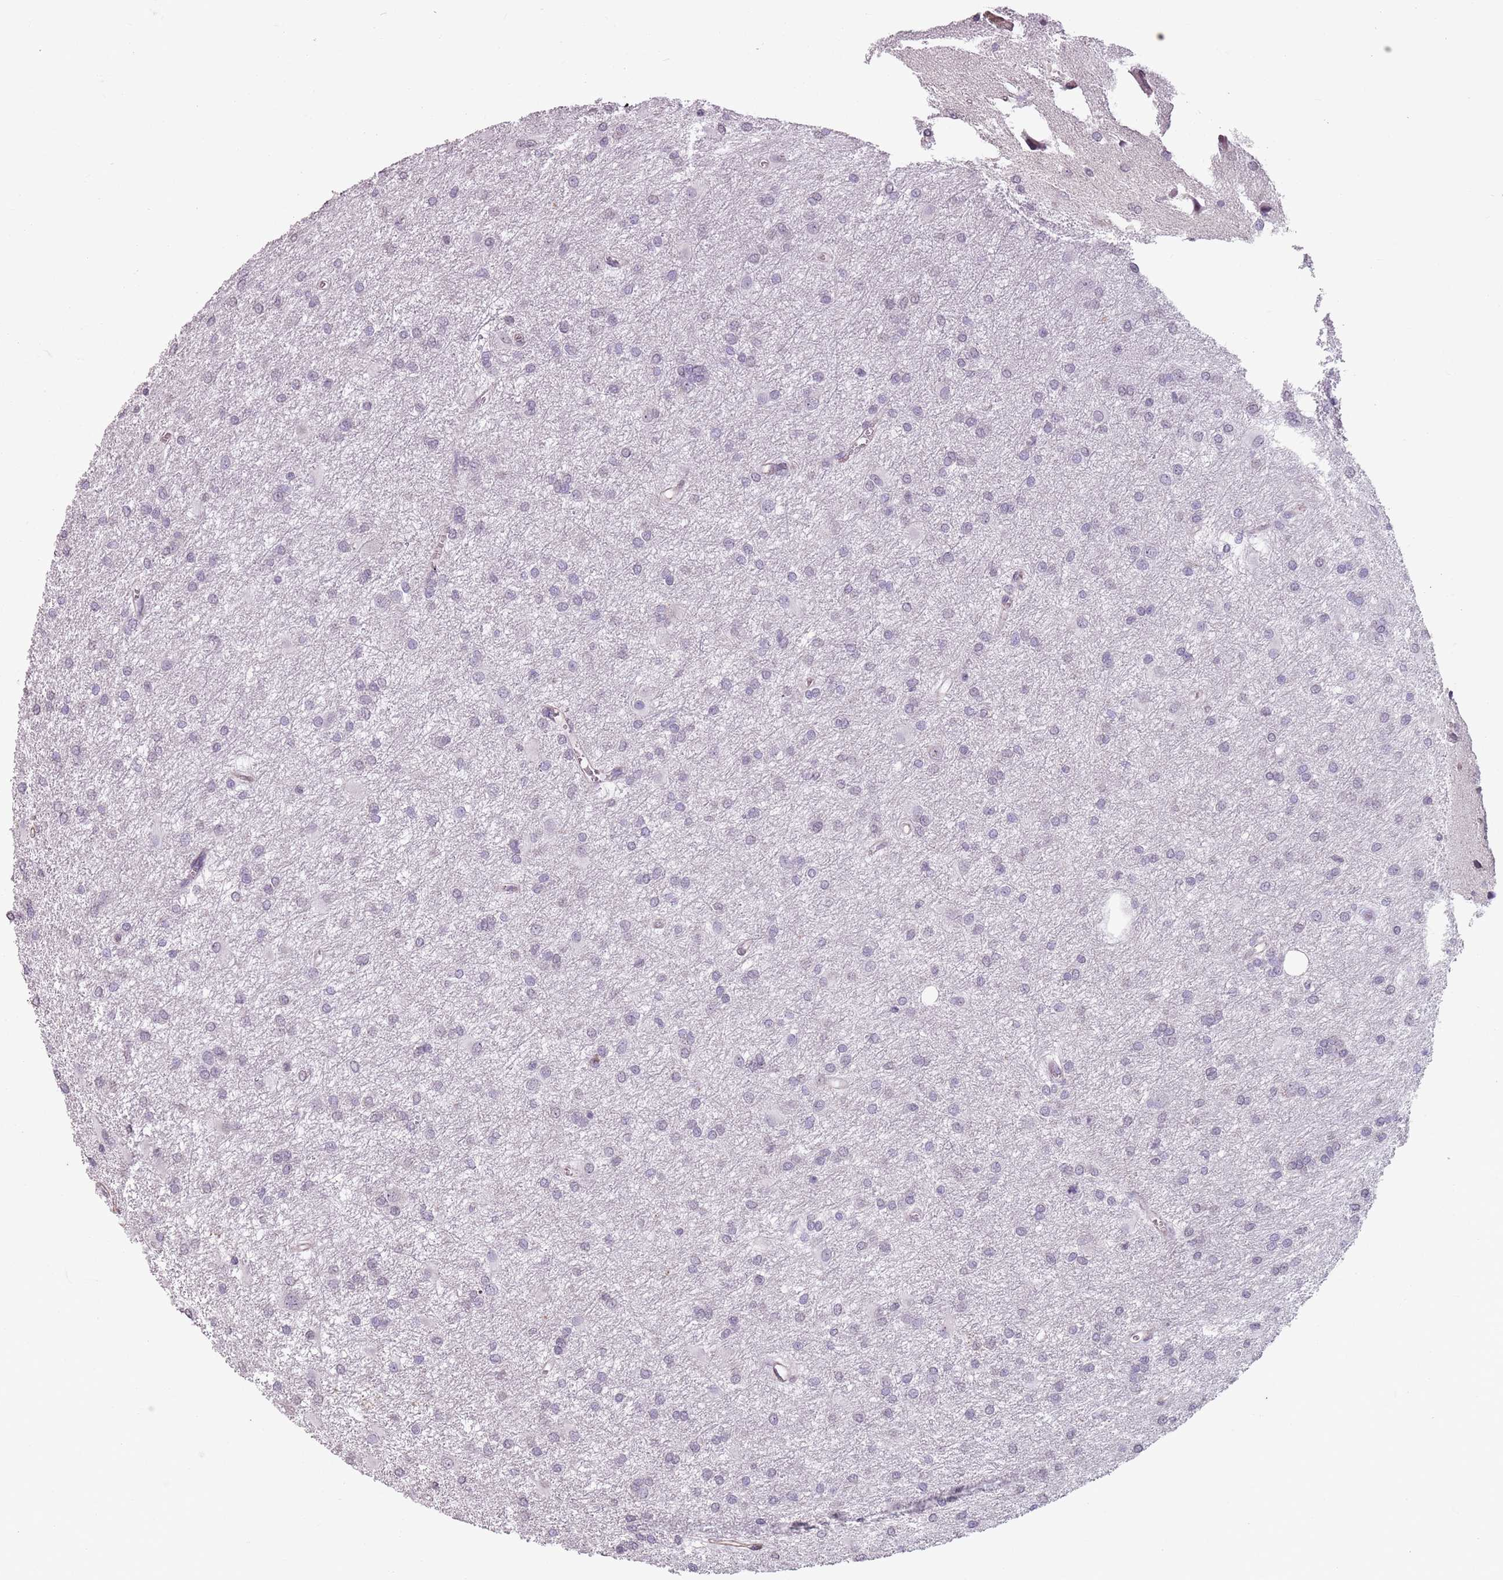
{"staining": {"intensity": "negative", "quantity": "none", "location": "none"}, "tissue": "glioma", "cell_type": "Tumor cells", "image_type": "cancer", "snomed": [{"axis": "morphology", "description": "Glioma, malignant, High grade"}, {"axis": "topography", "description": "Brain"}], "caption": "The photomicrograph reveals no significant positivity in tumor cells of glioma. Nuclei are stained in blue.", "gene": "TMC4", "patient": {"sex": "female", "age": 50}}